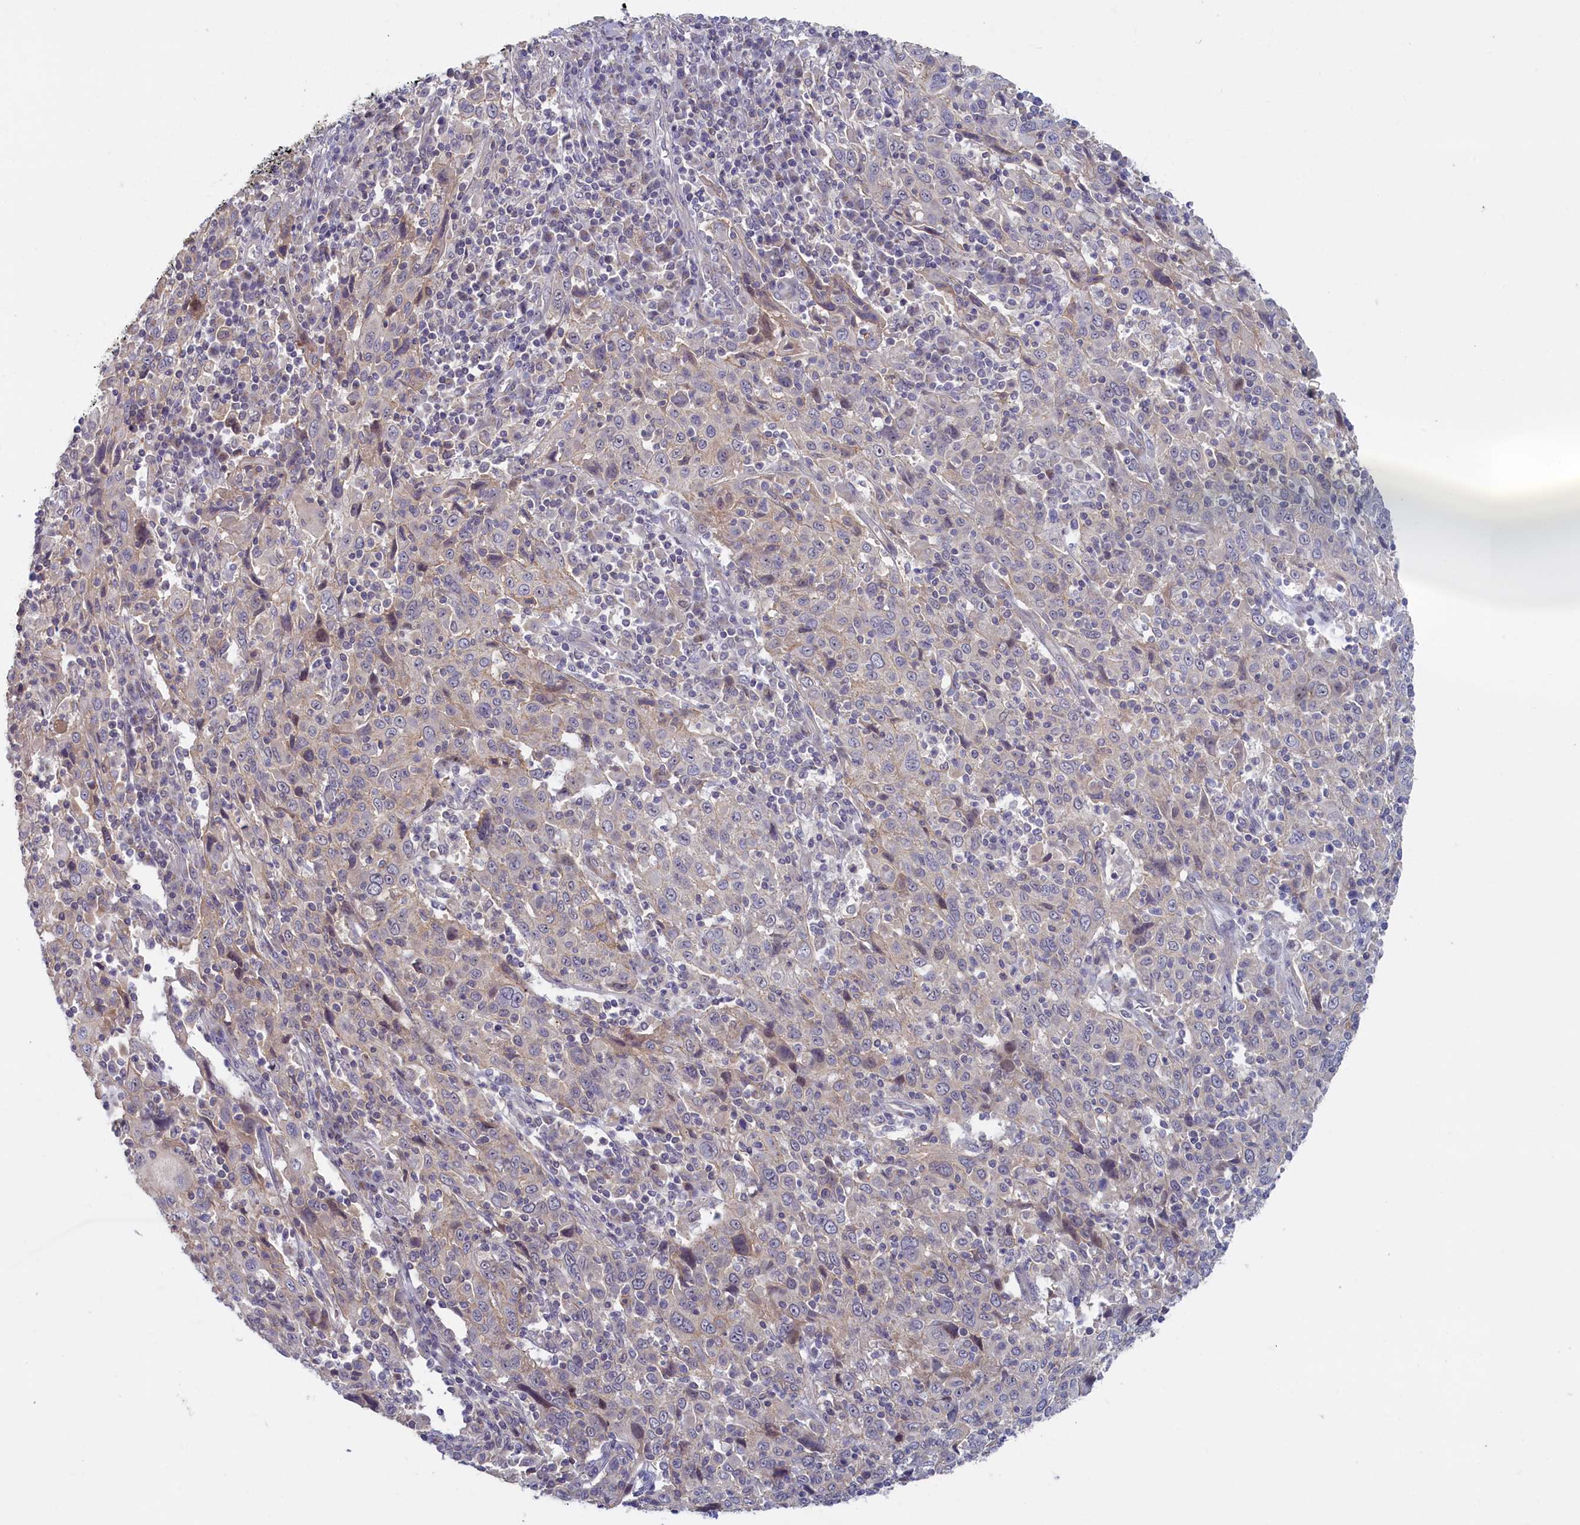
{"staining": {"intensity": "negative", "quantity": "none", "location": "none"}, "tissue": "cervical cancer", "cell_type": "Tumor cells", "image_type": "cancer", "snomed": [{"axis": "morphology", "description": "Squamous cell carcinoma, NOS"}, {"axis": "topography", "description": "Cervix"}], "caption": "High power microscopy photomicrograph of an immunohistochemistry histopathology image of cervical squamous cell carcinoma, revealing no significant staining in tumor cells.", "gene": "TRPM4", "patient": {"sex": "female", "age": 46}}